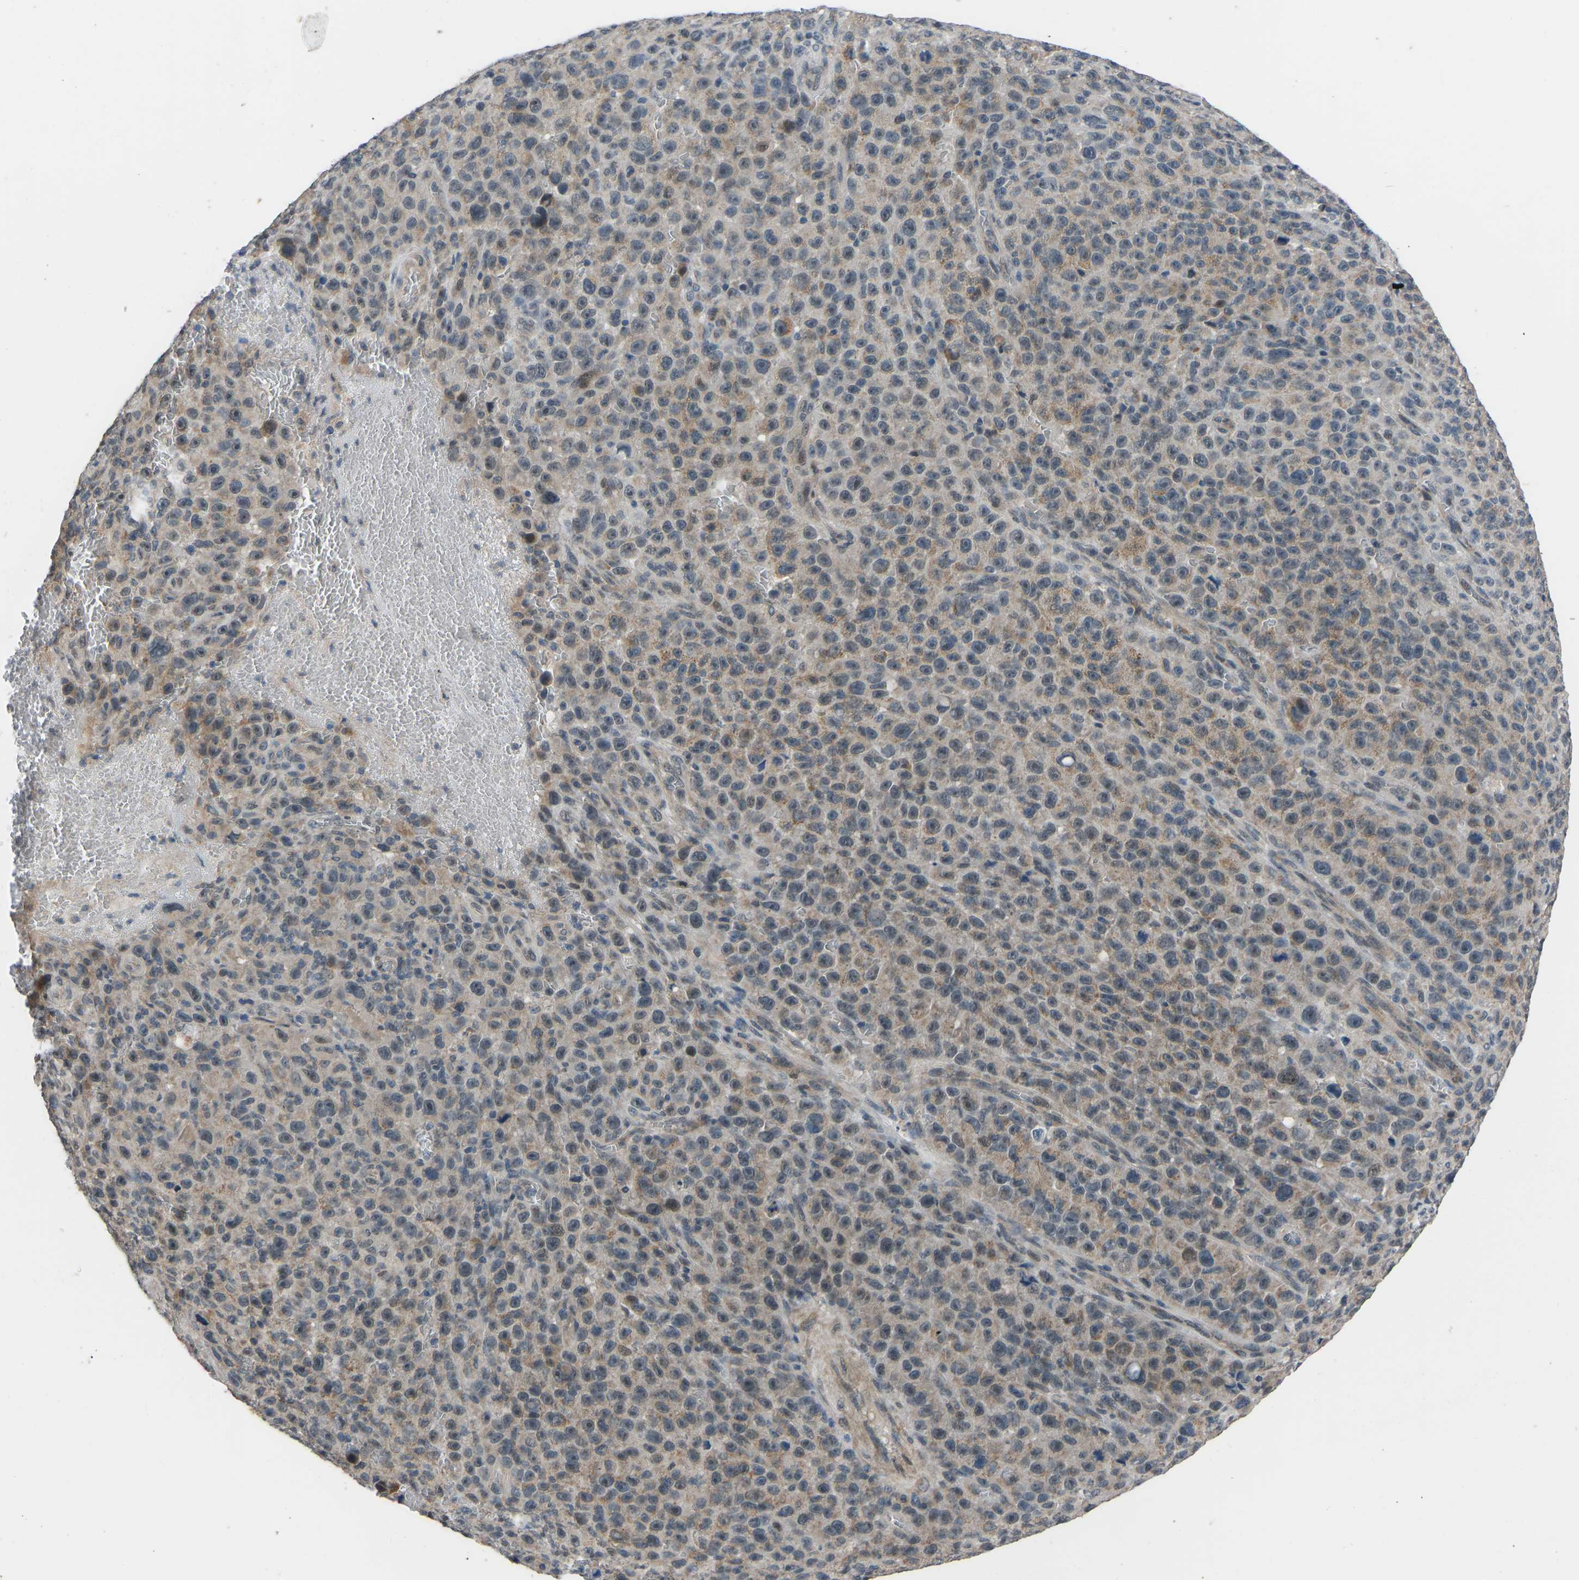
{"staining": {"intensity": "moderate", "quantity": "<25%", "location": "cytoplasmic/membranous"}, "tissue": "melanoma", "cell_type": "Tumor cells", "image_type": "cancer", "snomed": [{"axis": "morphology", "description": "Malignant melanoma, NOS"}, {"axis": "topography", "description": "Skin"}], "caption": "Immunohistochemical staining of human melanoma demonstrates moderate cytoplasmic/membranous protein expression in about <25% of tumor cells.", "gene": "CDK2AP1", "patient": {"sex": "female", "age": 82}}